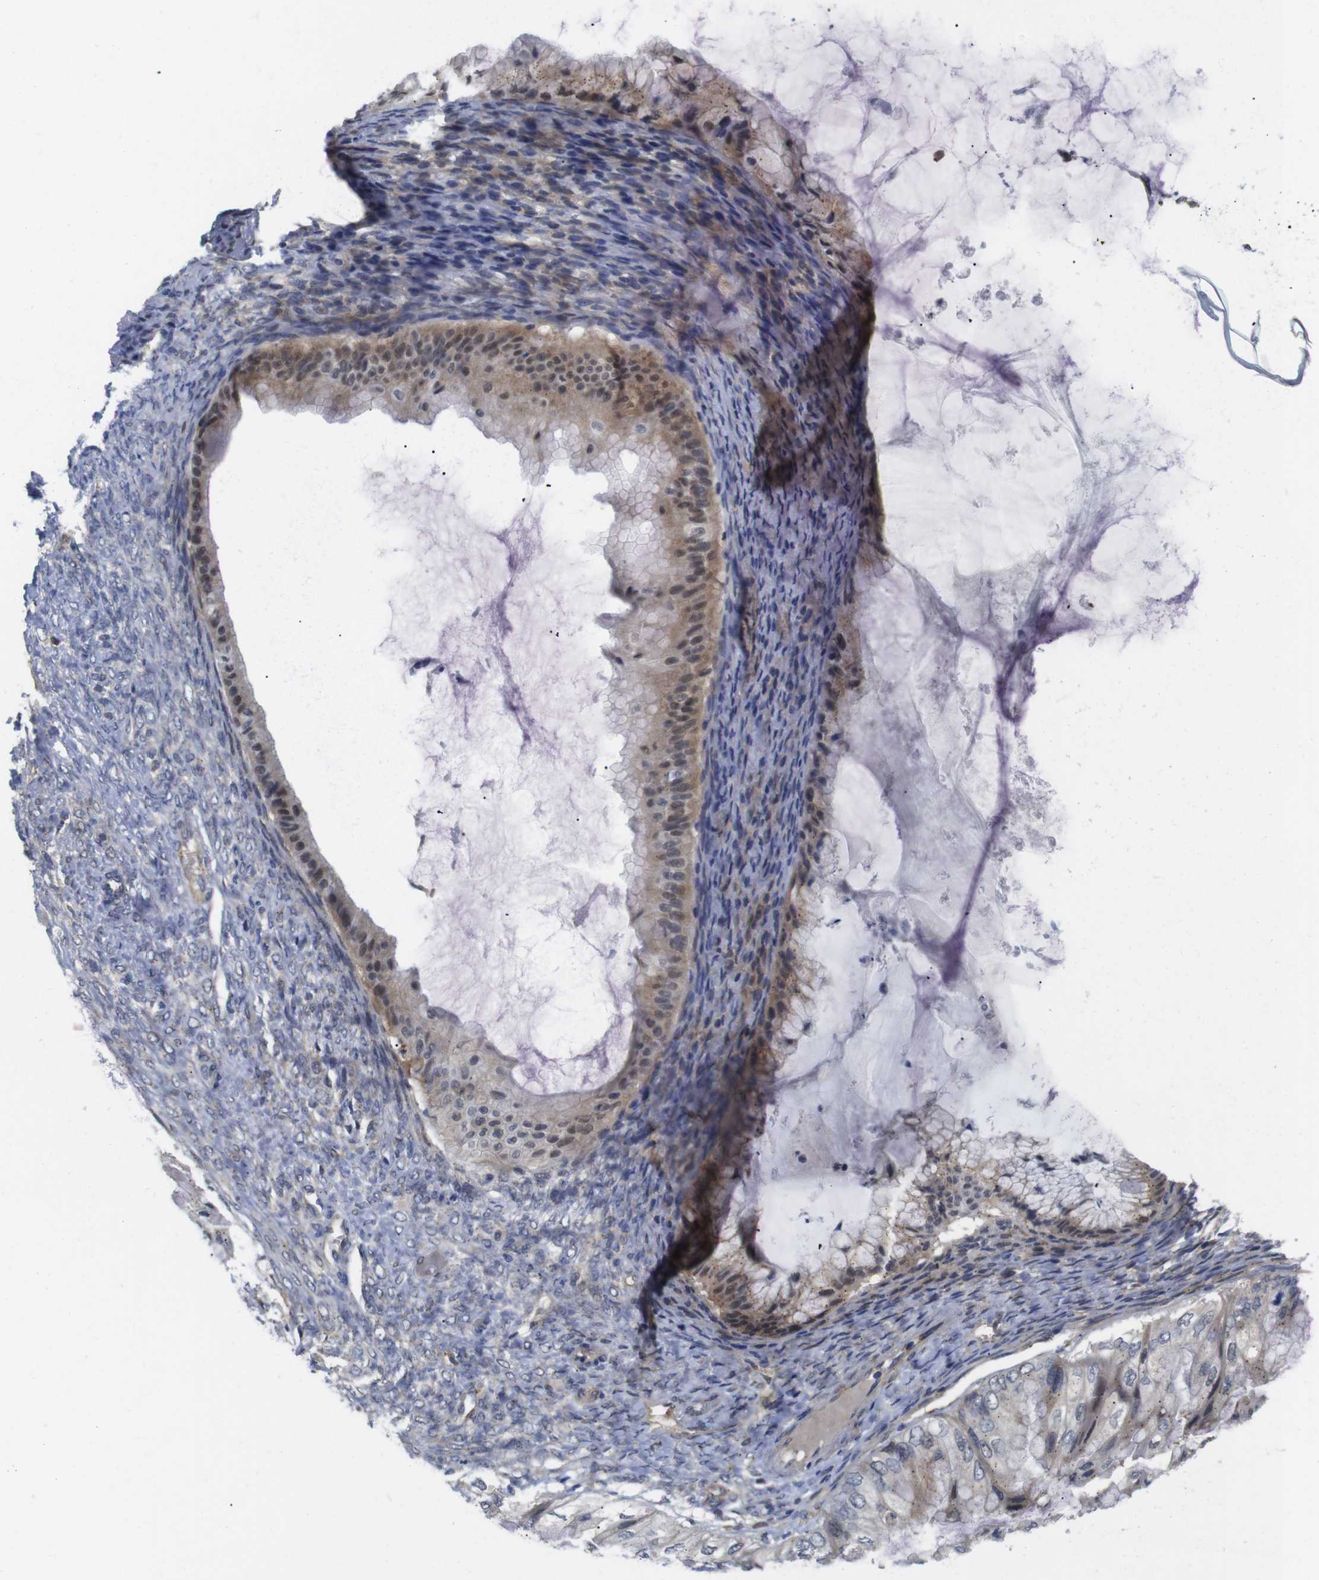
{"staining": {"intensity": "moderate", "quantity": "<25%", "location": "cytoplasmic/membranous,nuclear"}, "tissue": "ovarian cancer", "cell_type": "Tumor cells", "image_type": "cancer", "snomed": [{"axis": "morphology", "description": "Cystadenocarcinoma, mucinous, NOS"}, {"axis": "topography", "description": "Ovary"}], "caption": "This is an image of IHC staining of ovarian cancer (mucinous cystadenocarcinoma), which shows moderate staining in the cytoplasmic/membranous and nuclear of tumor cells.", "gene": "FNTA", "patient": {"sex": "female", "age": 61}}